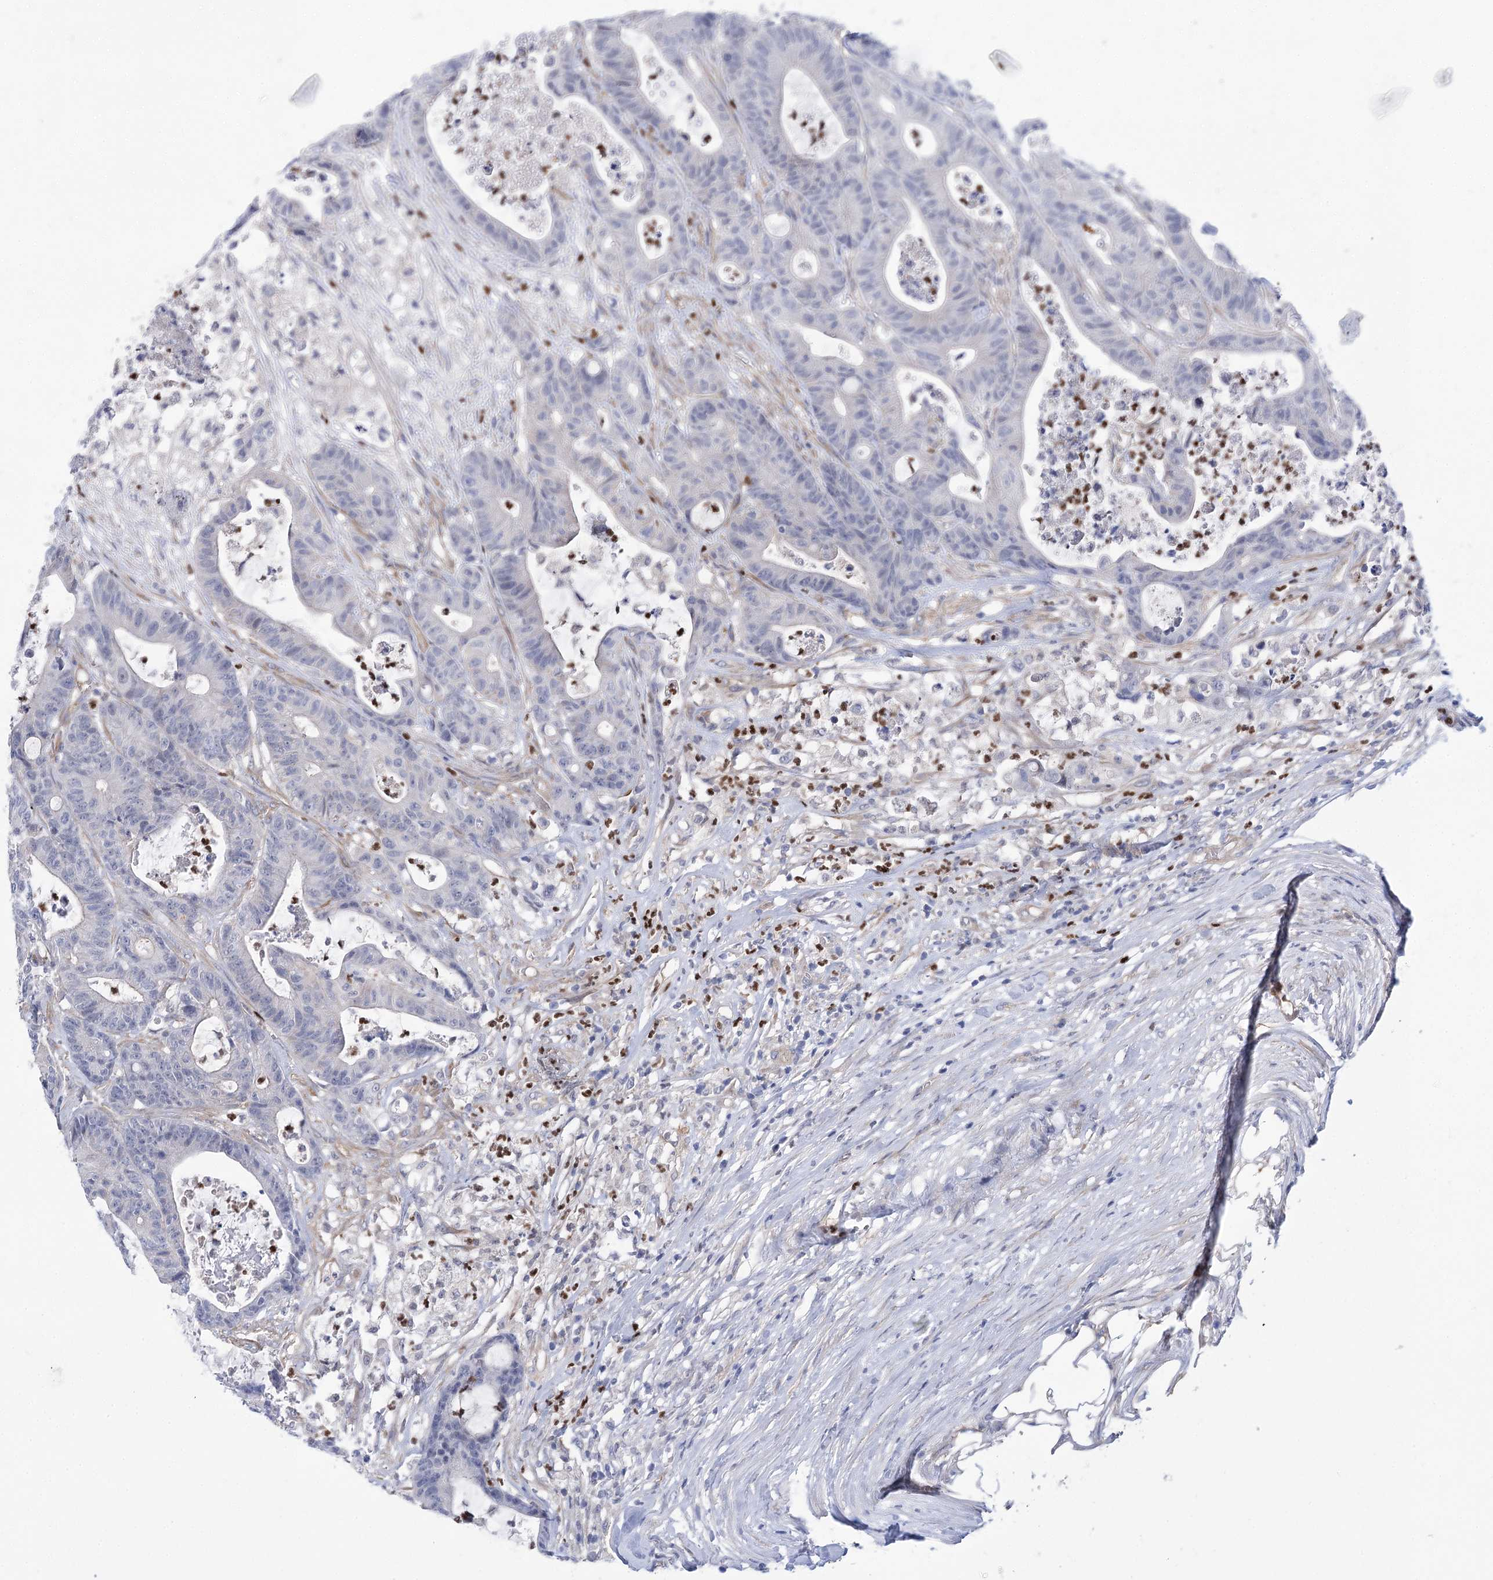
{"staining": {"intensity": "negative", "quantity": "none", "location": "none"}, "tissue": "colorectal cancer", "cell_type": "Tumor cells", "image_type": "cancer", "snomed": [{"axis": "morphology", "description": "Adenocarcinoma, NOS"}, {"axis": "topography", "description": "Colon"}], "caption": "This is an IHC micrograph of human adenocarcinoma (colorectal). There is no positivity in tumor cells.", "gene": "THAP6", "patient": {"sex": "female", "age": 84}}